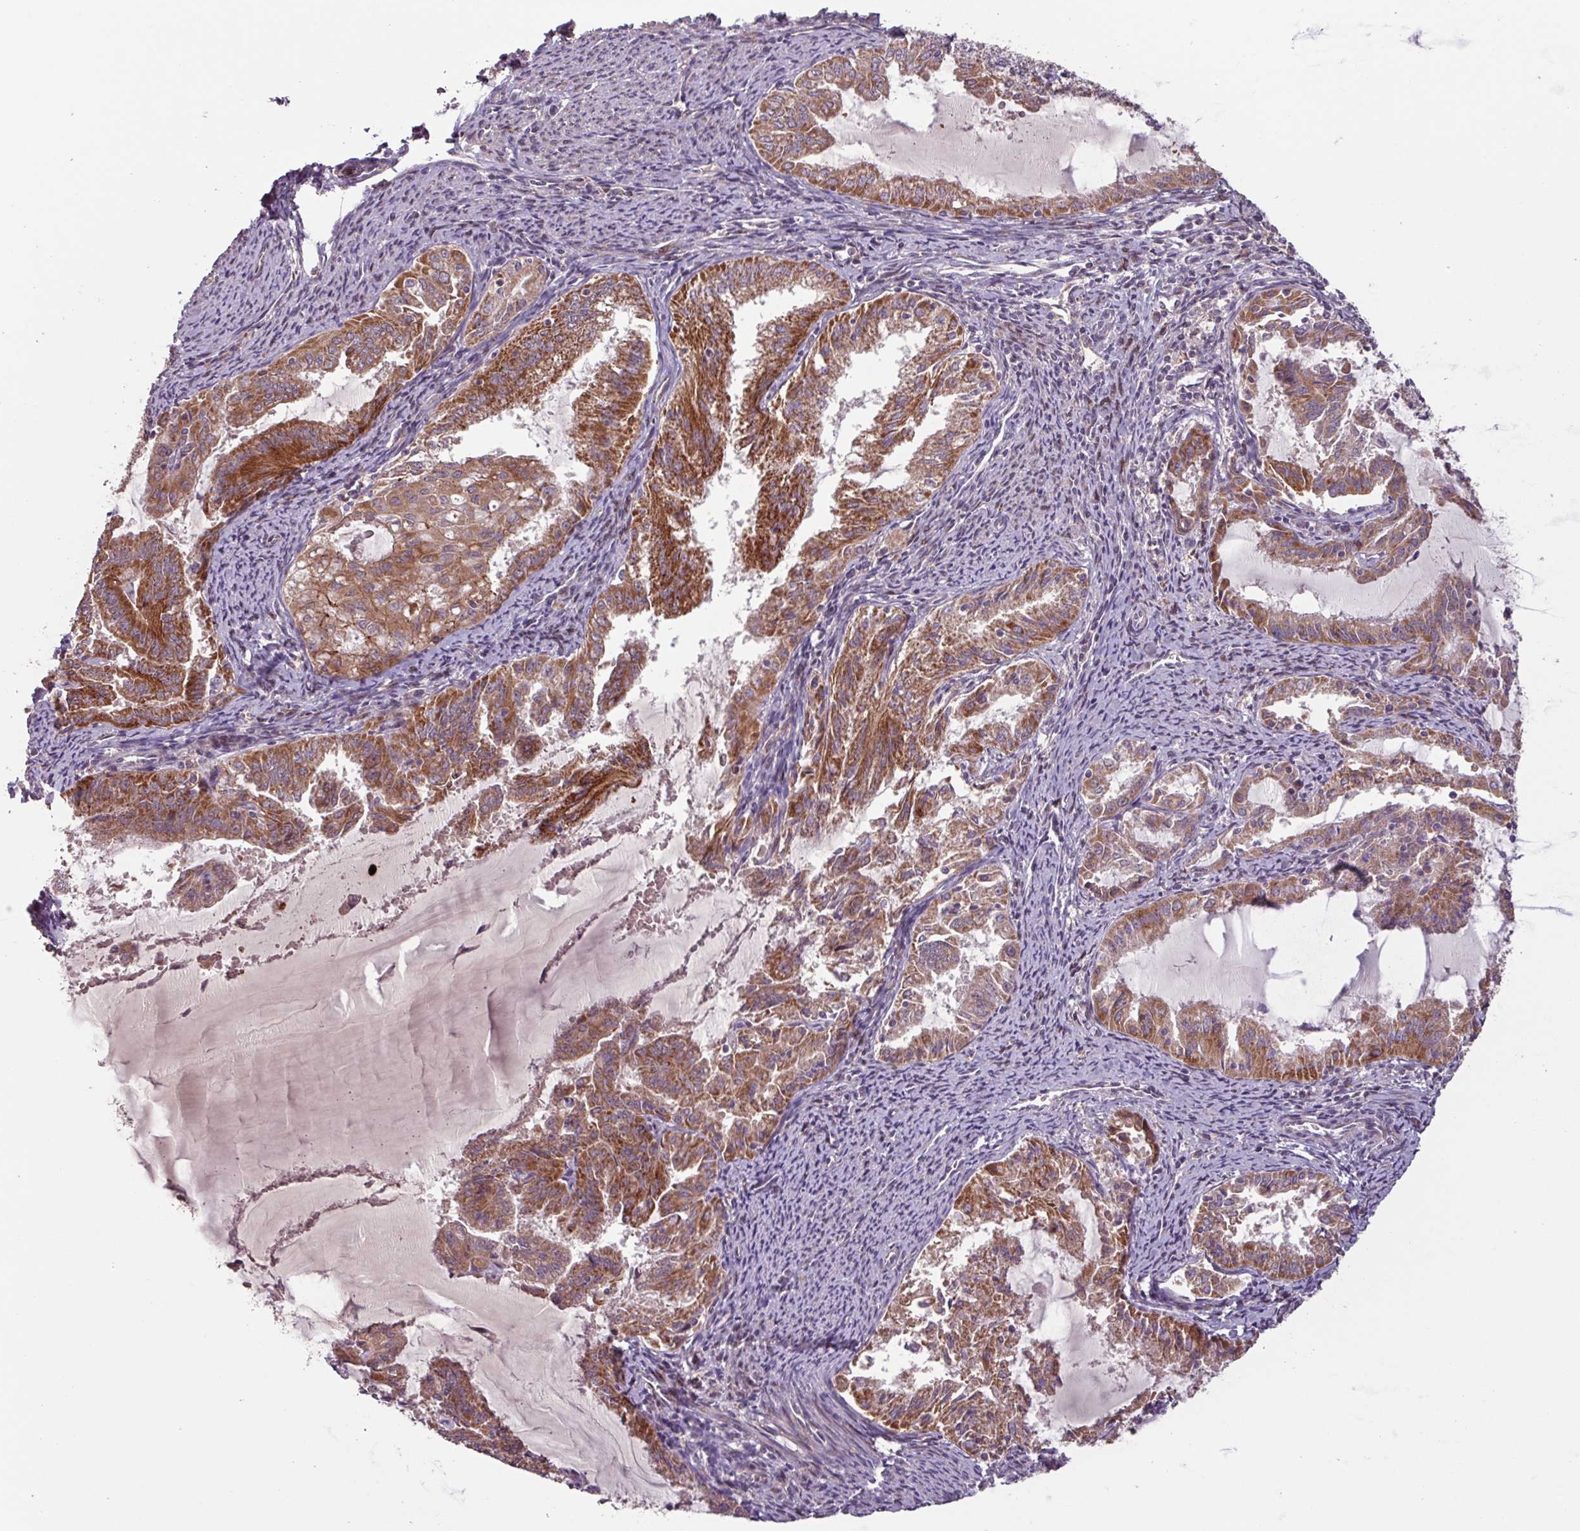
{"staining": {"intensity": "strong", "quantity": "25%-75%", "location": "cytoplasmic/membranous"}, "tissue": "endometrial cancer", "cell_type": "Tumor cells", "image_type": "cancer", "snomed": [{"axis": "morphology", "description": "Adenocarcinoma, NOS"}, {"axis": "topography", "description": "Endometrium"}], "caption": "Human adenocarcinoma (endometrial) stained with a protein marker displays strong staining in tumor cells.", "gene": "TMEM88", "patient": {"sex": "female", "age": 70}}